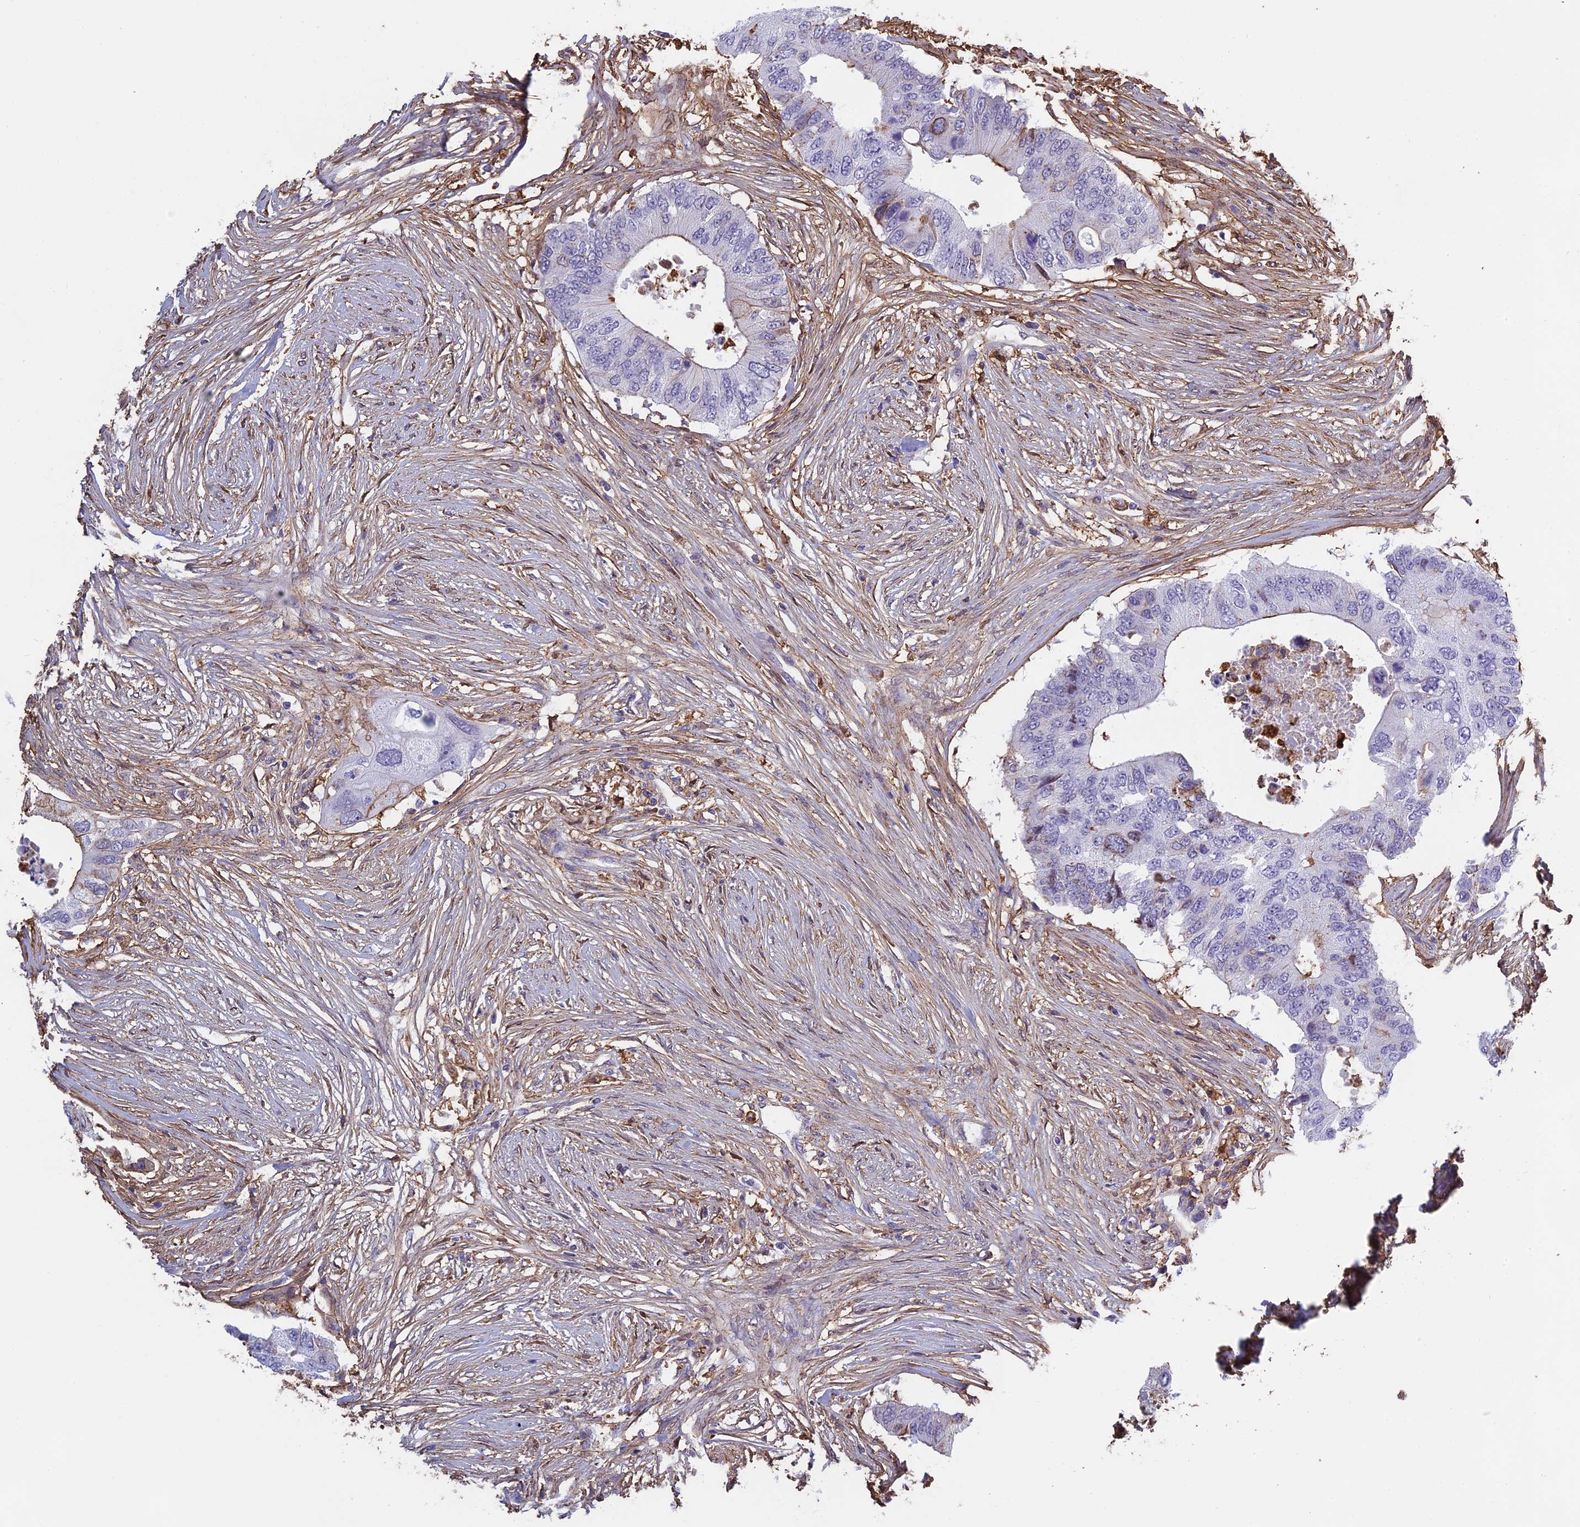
{"staining": {"intensity": "negative", "quantity": "none", "location": "none"}, "tissue": "colorectal cancer", "cell_type": "Tumor cells", "image_type": "cancer", "snomed": [{"axis": "morphology", "description": "Adenocarcinoma, NOS"}, {"axis": "topography", "description": "Colon"}], "caption": "High magnification brightfield microscopy of adenocarcinoma (colorectal) stained with DAB (3,3'-diaminobenzidine) (brown) and counterstained with hematoxylin (blue): tumor cells show no significant expression.", "gene": "TMEM255B", "patient": {"sex": "male", "age": 71}}